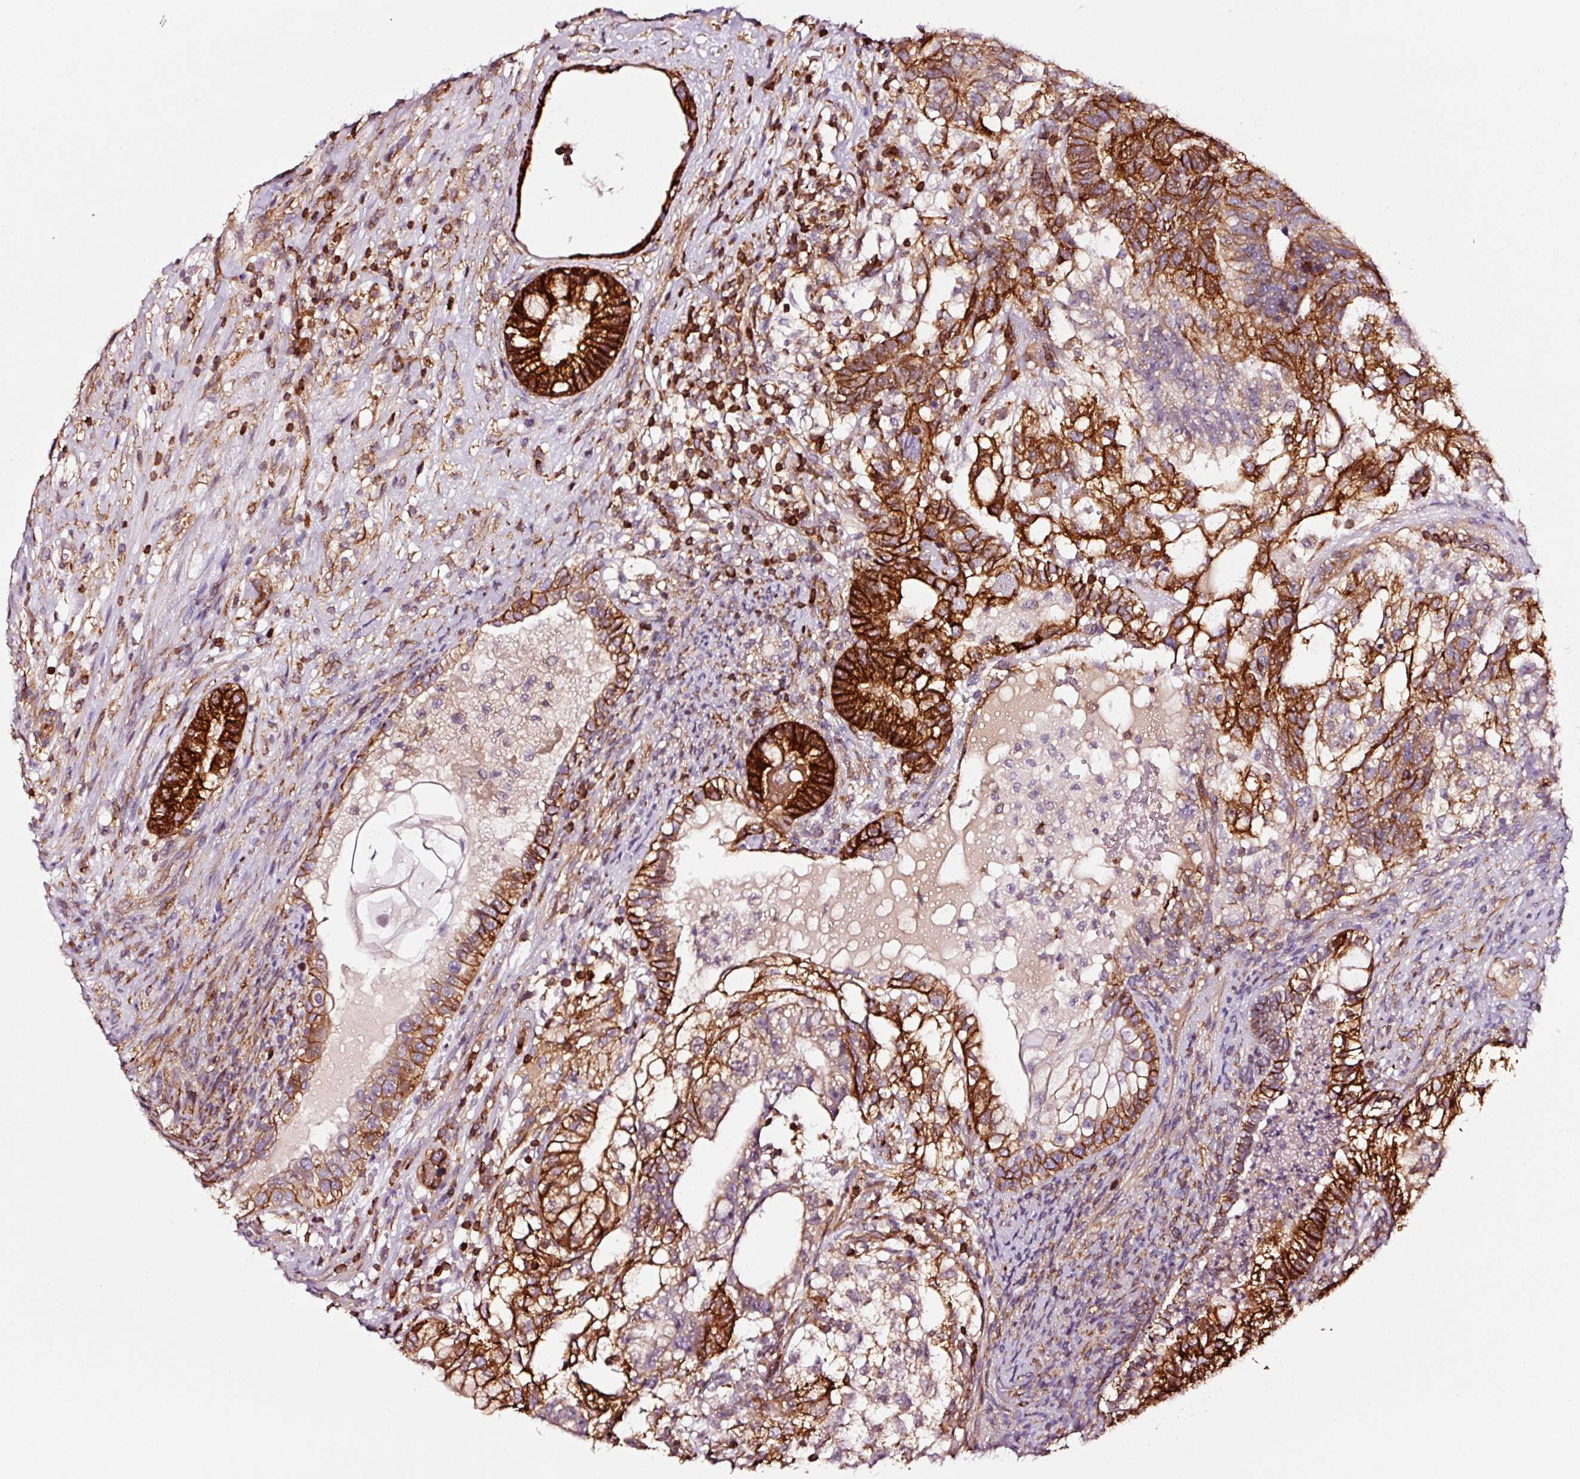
{"staining": {"intensity": "strong", "quantity": ">75%", "location": "cytoplasmic/membranous"}, "tissue": "testis cancer", "cell_type": "Tumor cells", "image_type": "cancer", "snomed": [{"axis": "morphology", "description": "Seminoma, NOS"}, {"axis": "morphology", "description": "Carcinoma, Embryonal, NOS"}, {"axis": "topography", "description": "Testis"}], "caption": "Human testis embryonal carcinoma stained with a brown dye exhibits strong cytoplasmic/membranous positive expression in about >75% of tumor cells.", "gene": "ADD3", "patient": {"sex": "male", "age": 41}}